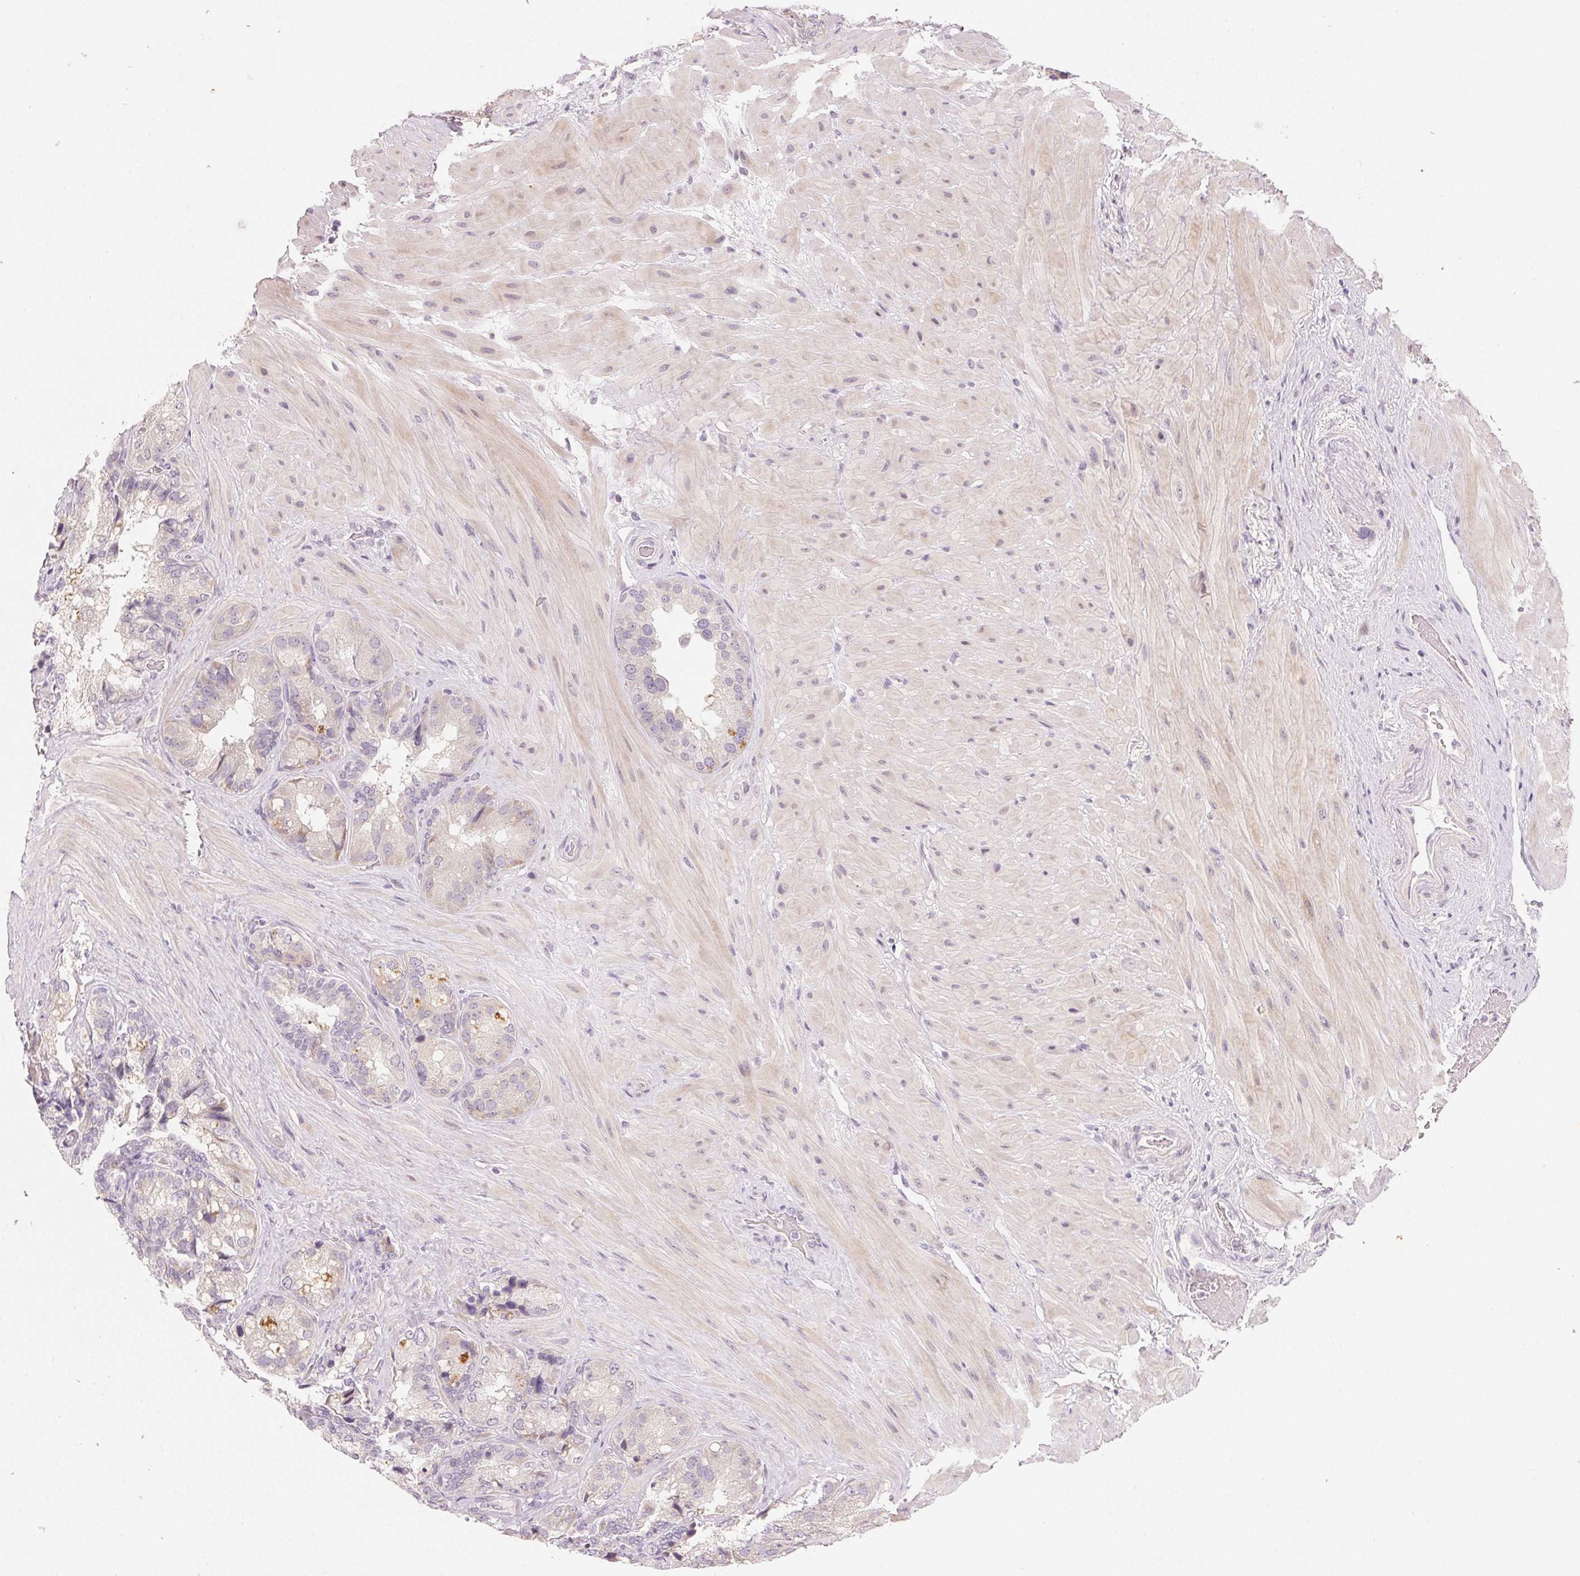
{"staining": {"intensity": "negative", "quantity": "none", "location": "none"}, "tissue": "seminal vesicle", "cell_type": "Glandular cells", "image_type": "normal", "snomed": [{"axis": "morphology", "description": "Normal tissue, NOS"}, {"axis": "topography", "description": "Seminal veicle"}], "caption": "The micrograph demonstrates no significant positivity in glandular cells of seminal vesicle.", "gene": "MYBL1", "patient": {"sex": "male", "age": 60}}